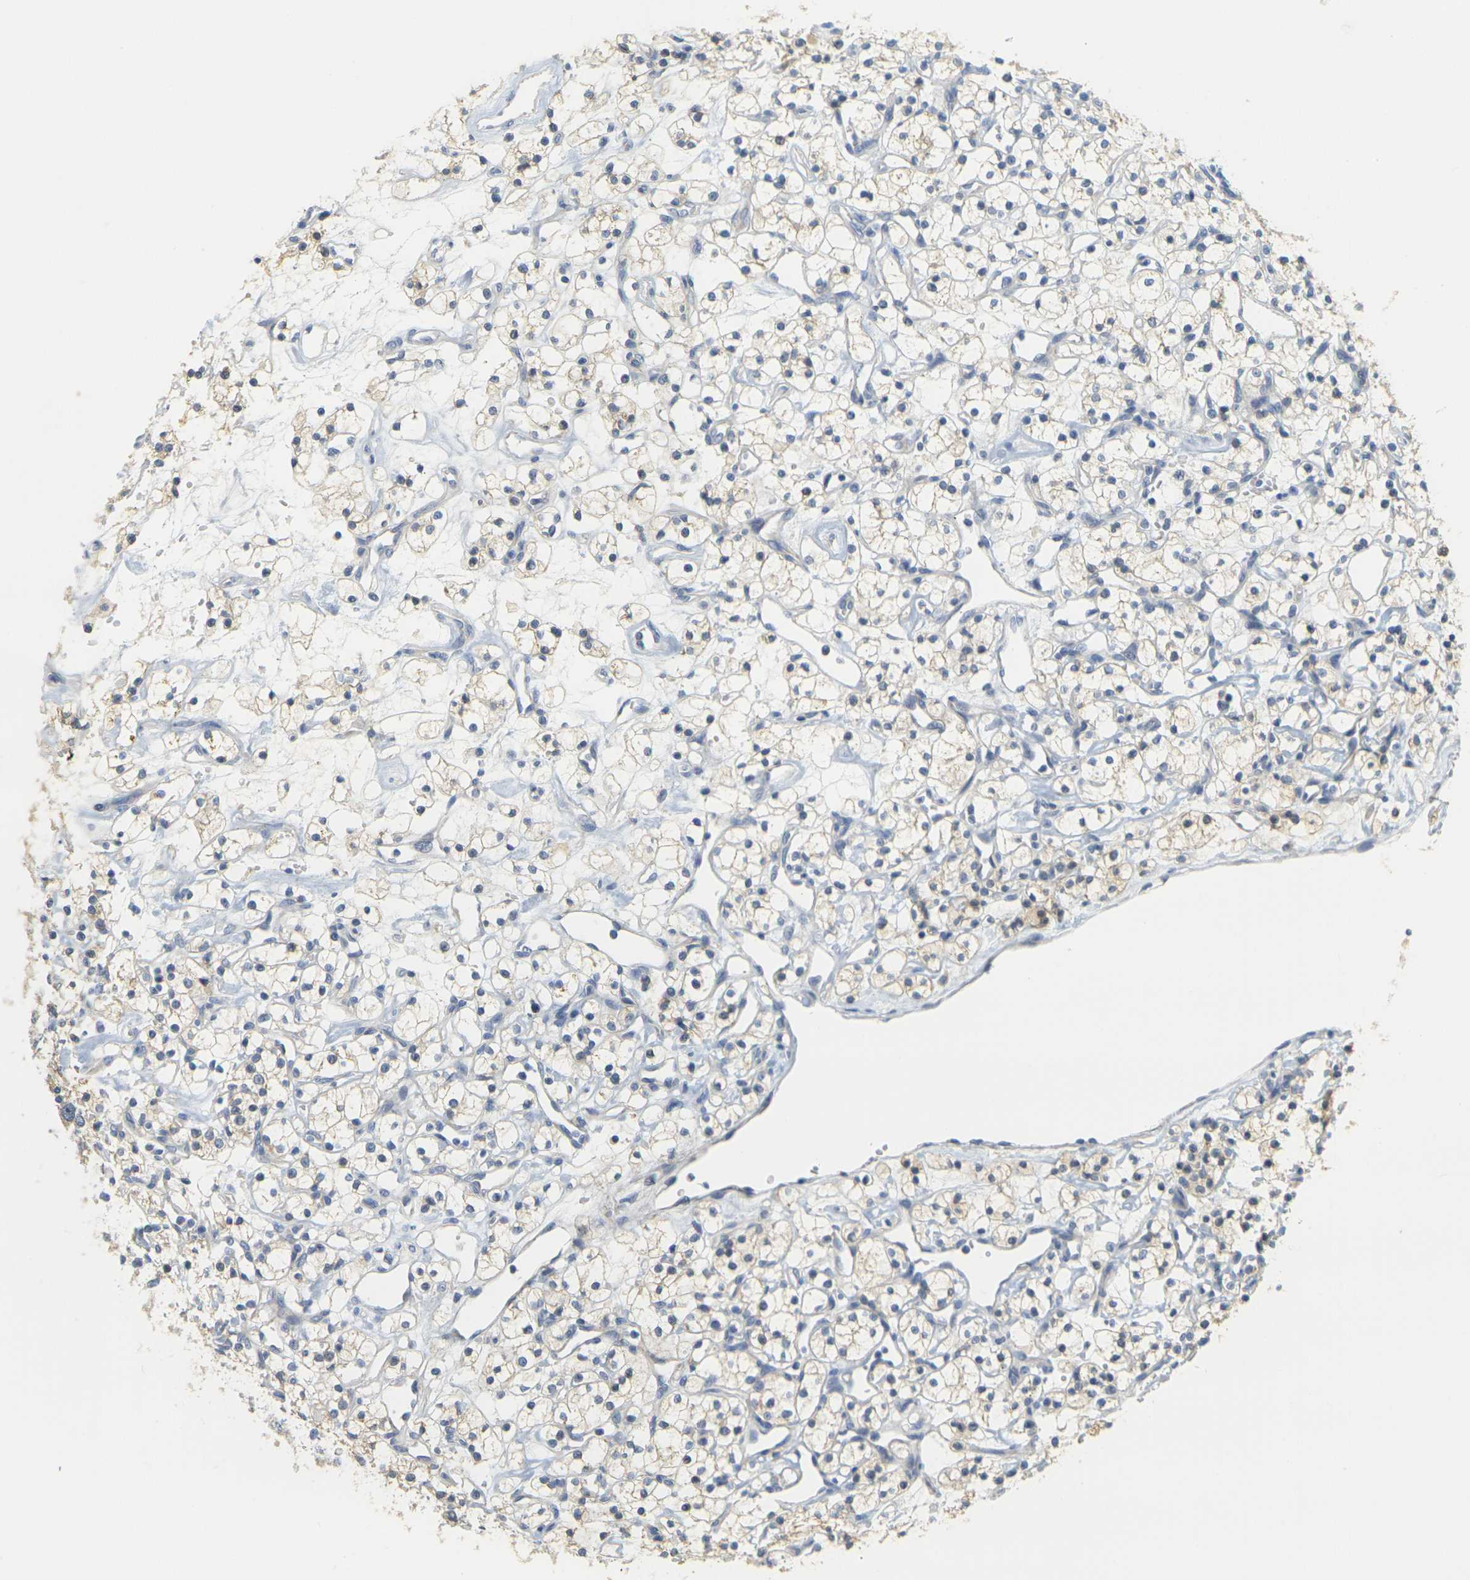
{"staining": {"intensity": "negative", "quantity": "none", "location": "none"}, "tissue": "renal cancer", "cell_type": "Tumor cells", "image_type": "cancer", "snomed": [{"axis": "morphology", "description": "Adenocarcinoma, NOS"}, {"axis": "topography", "description": "Kidney"}], "caption": "Tumor cells show no significant staining in renal cancer (adenocarcinoma).", "gene": "GDAP1", "patient": {"sex": "female", "age": 60}}